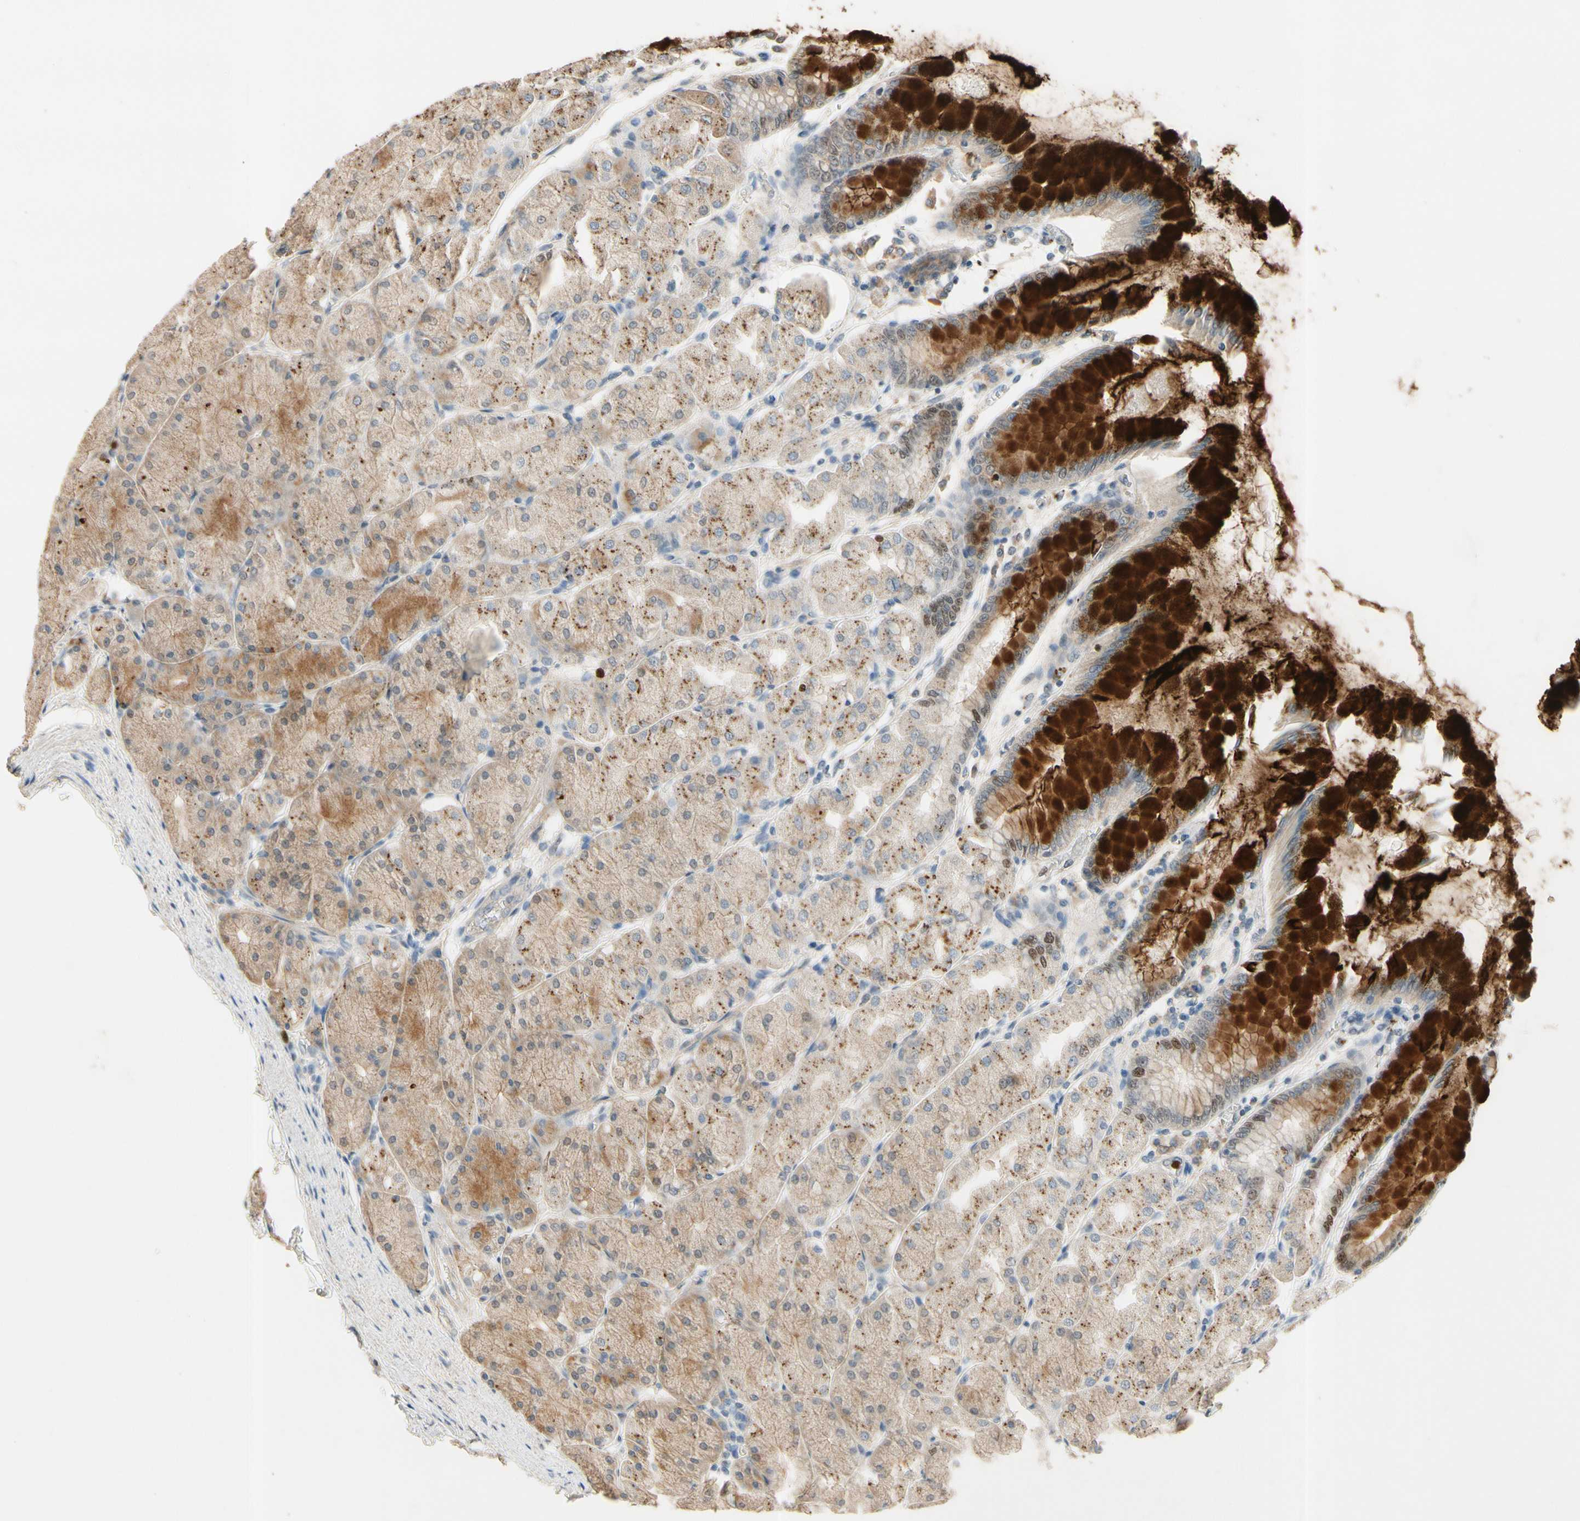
{"staining": {"intensity": "strong", "quantity": "25%-75%", "location": "cytoplasmic/membranous,nuclear"}, "tissue": "stomach", "cell_type": "Glandular cells", "image_type": "normal", "snomed": [{"axis": "morphology", "description": "Normal tissue, NOS"}, {"axis": "topography", "description": "Stomach, upper"}], "caption": "Approximately 25%-75% of glandular cells in normal human stomach reveal strong cytoplasmic/membranous,nuclear protein expression as visualized by brown immunohistochemical staining.", "gene": "ZKSCAN3", "patient": {"sex": "female", "age": 56}}